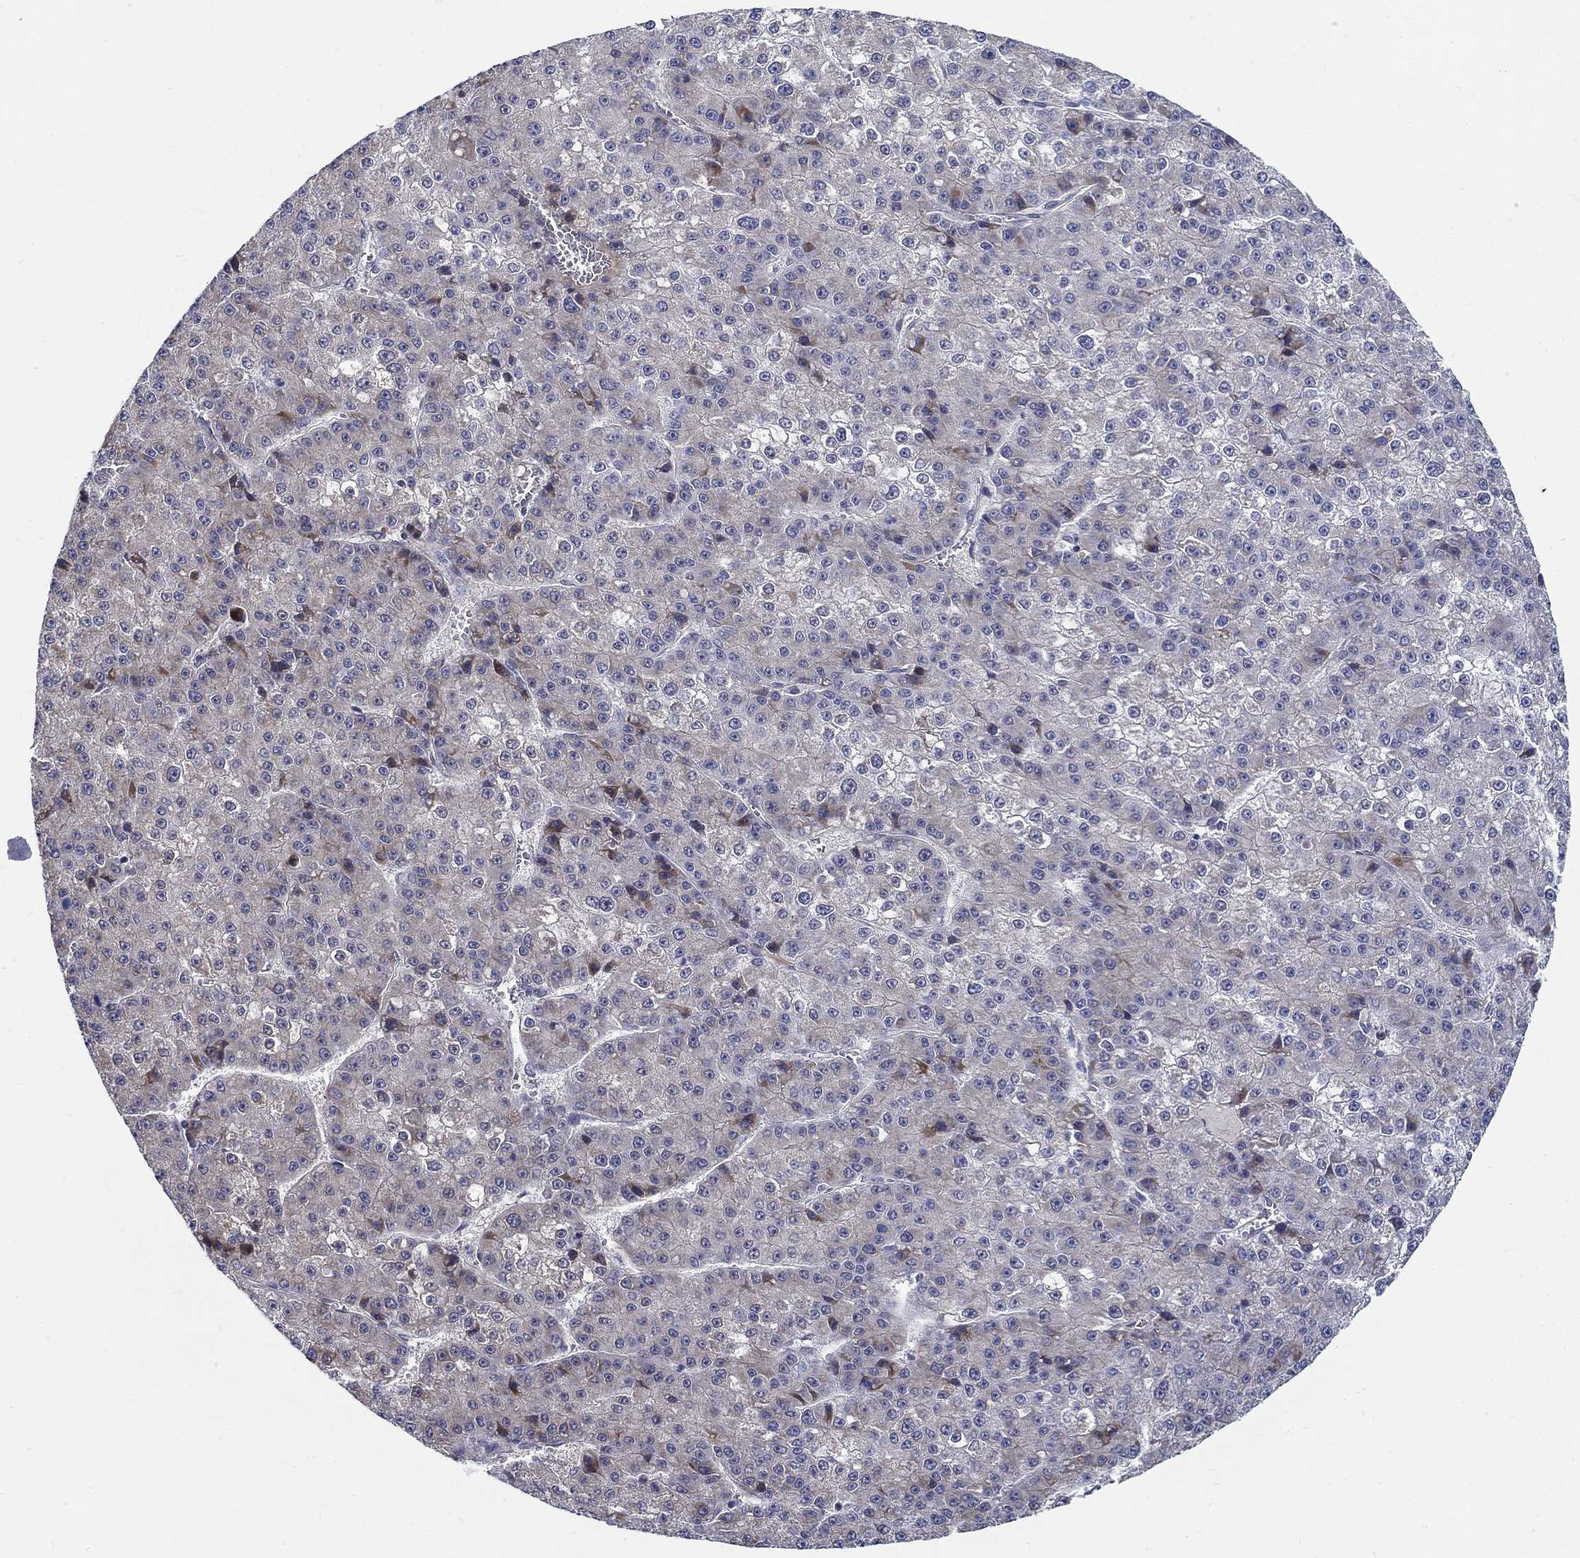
{"staining": {"intensity": "moderate", "quantity": "<25%", "location": "cytoplasmic/membranous,nuclear"}, "tissue": "liver cancer", "cell_type": "Tumor cells", "image_type": "cancer", "snomed": [{"axis": "morphology", "description": "Carcinoma, Hepatocellular, NOS"}, {"axis": "topography", "description": "Liver"}], "caption": "Human liver cancer (hepatocellular carcinoma) stained for a protein (brown) exhibits moderate cytoplasmic/membranous and nuclear positive positivity in approximately <25% of tumor cells.", "gene": "C16orf46", "patient": {"sex": "female", "age": 73}}